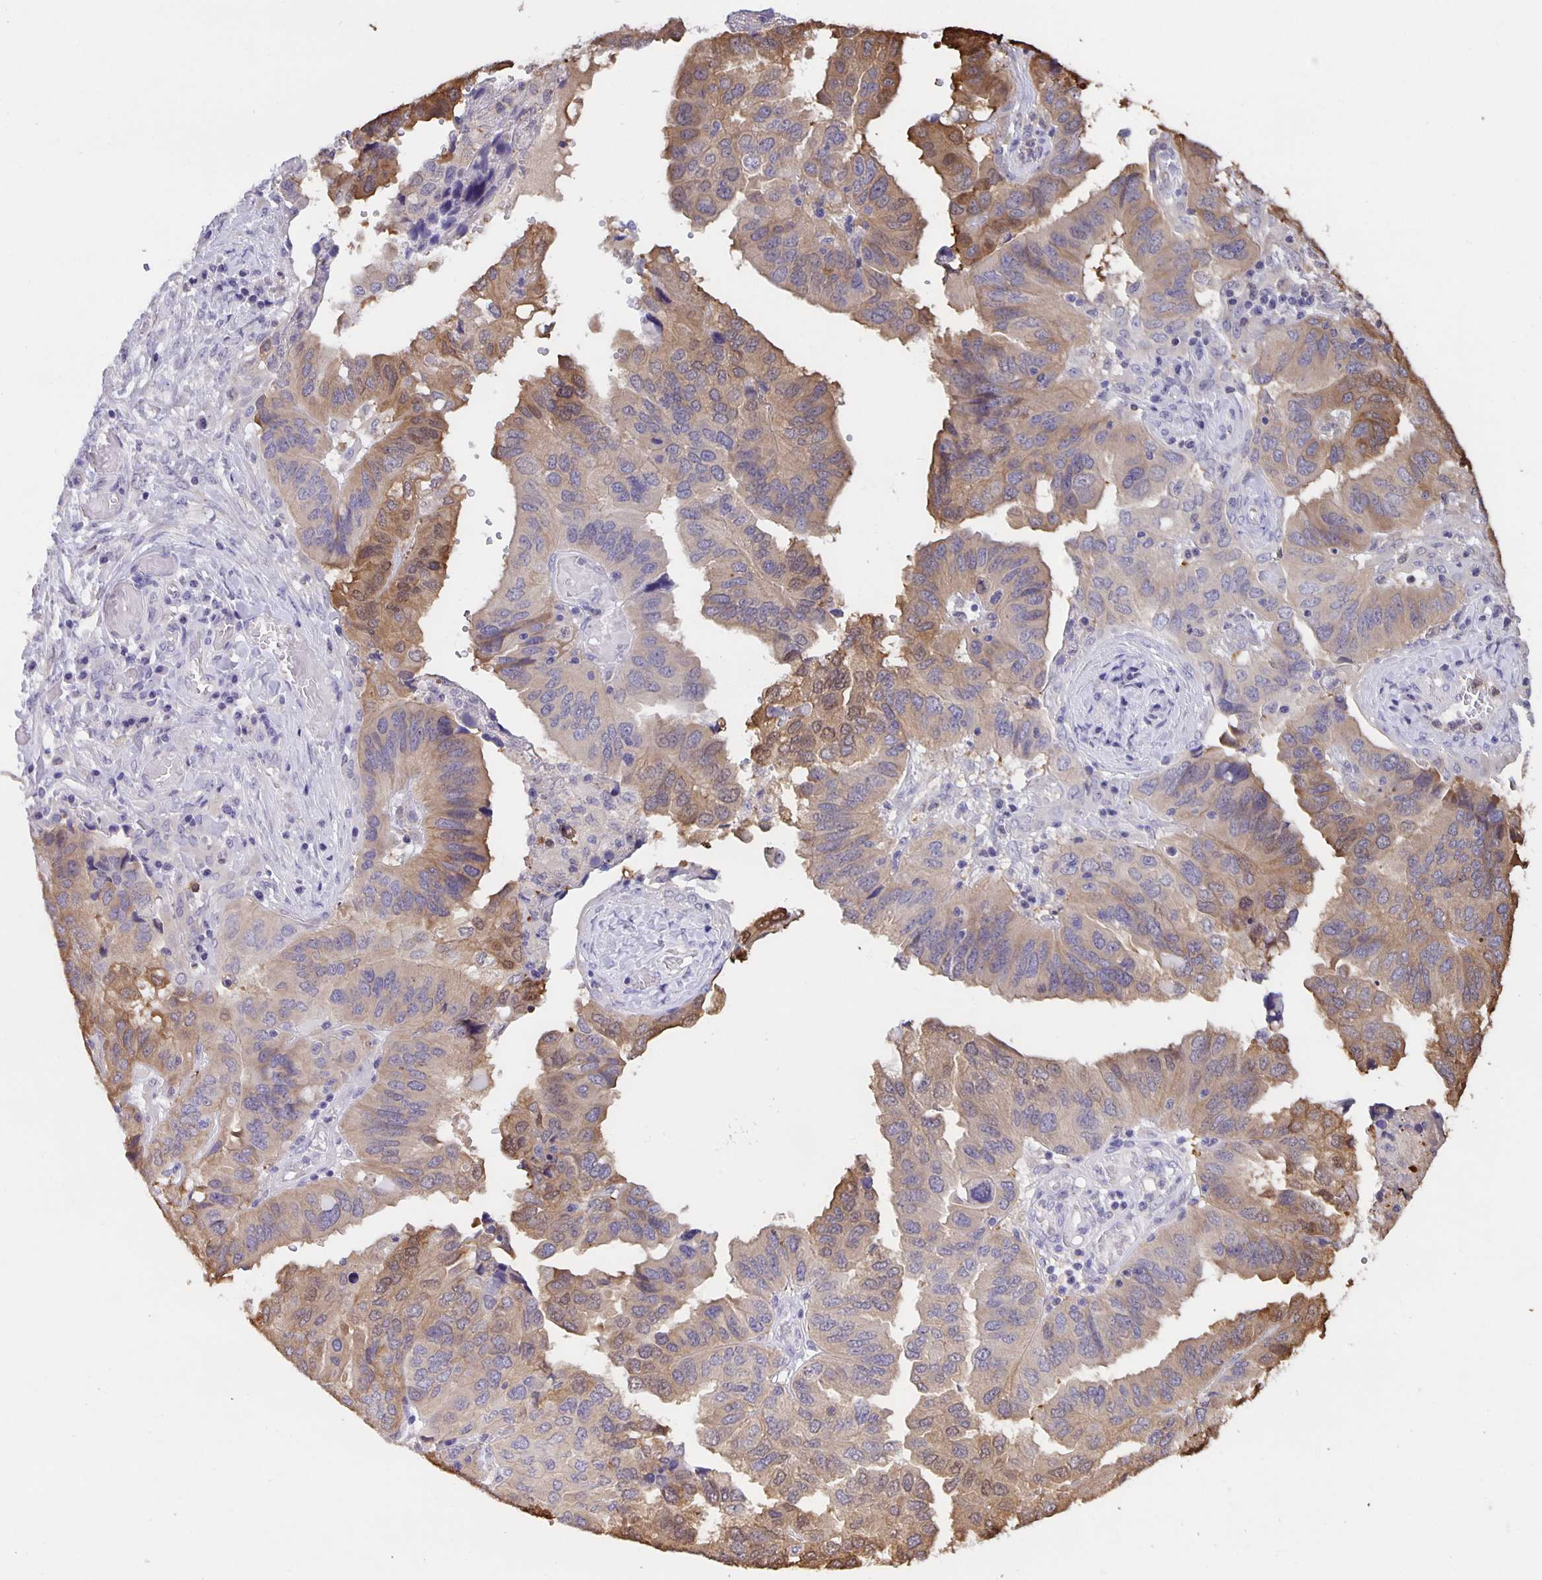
{"staining": {"intensity": "moderate", "quantity": "25%-75%", "location": "cytoplasmic/membranous"}, "tissue": "ovarian cancer", "cell_type": "Tumor cells", "image_type": "cancer", "snomed": [{"axis": "morphology", "description": "Cystadenocarcinoma, serous, NOS"}, {"axis": "topography", "description": "Ovary"}], "caption": "The photomicrograph exhibits staining of serous cystadenocarcinoma (ovarian), revealing moderate cytoplasmic/membranous protein expression (brown color) within tumor cells. The staining was performed using DAB (3,3'-diaminobenzidine), with brown indicating positive protein expression. Nuclei are stained blue with hematoxylin.", "gene": "MARCHF6", "patient": {"sex": "female", "age": 79}}